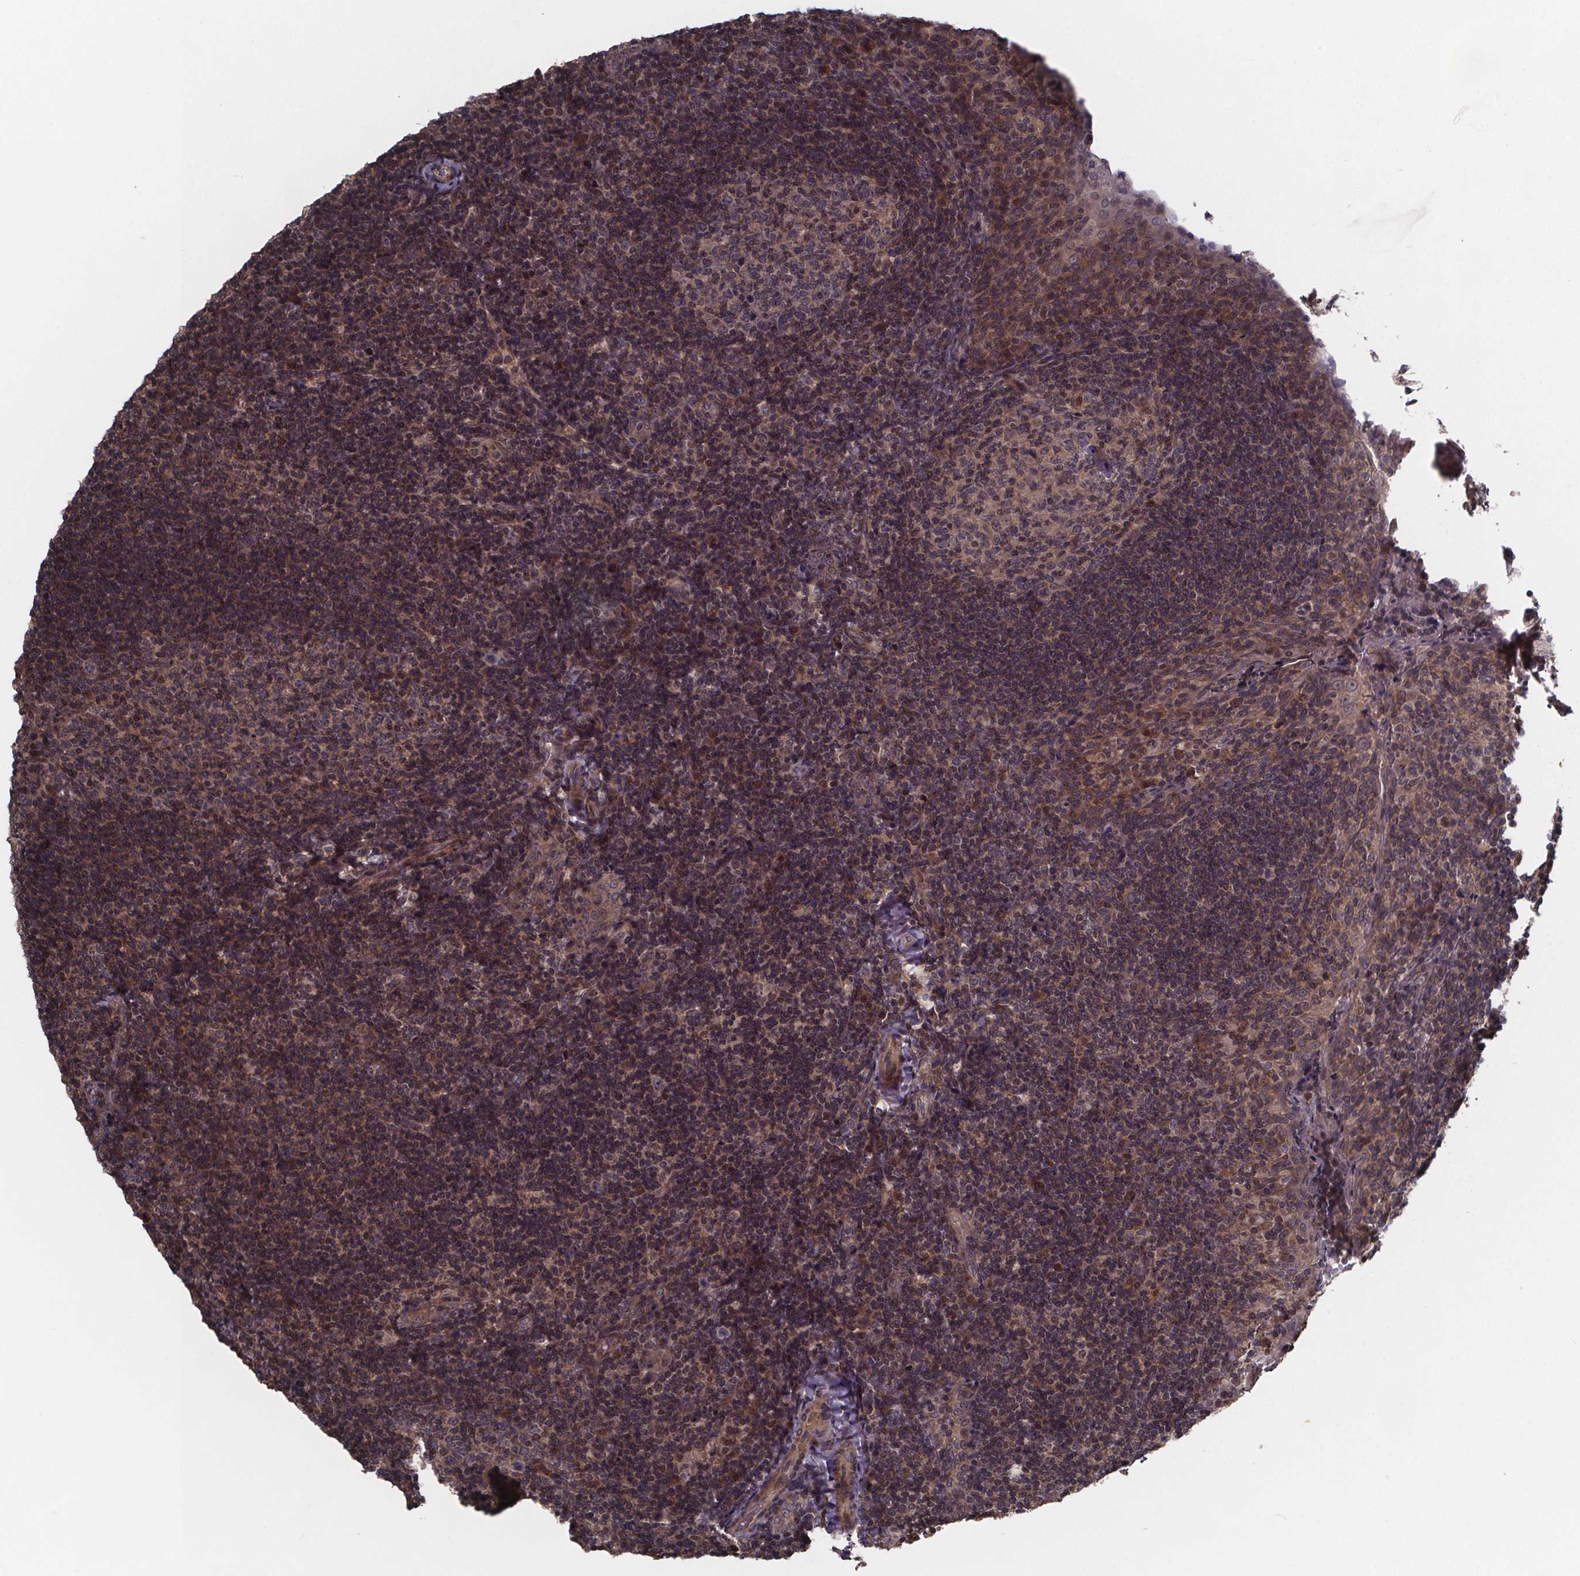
{"staining": {"intensity": "weak", "quantity": ">75%", "location": "cytoplasmic/membranous,nuclear"}, "tissue": "tonsil", "cell_type": "Germinal center cells", "image_type": "normal", "snomed": [{"axis": "morphology", "description": "Normal tissue, NOS"}, {"axis": "topography", "description": "Tonsil"}], "caption": "DAB immunohistochemical staining of benign human tonsil shows weak cytoplasmic/membranous,nuclear protein positivity in about >75% of germinal center cells. Using DAB (brown) and hematoxylin (blue) stains, captured at high magnification using brightfield microscopy.", "gene": "FN3KRP", "patient": {"sex": "female", "age": 10}}